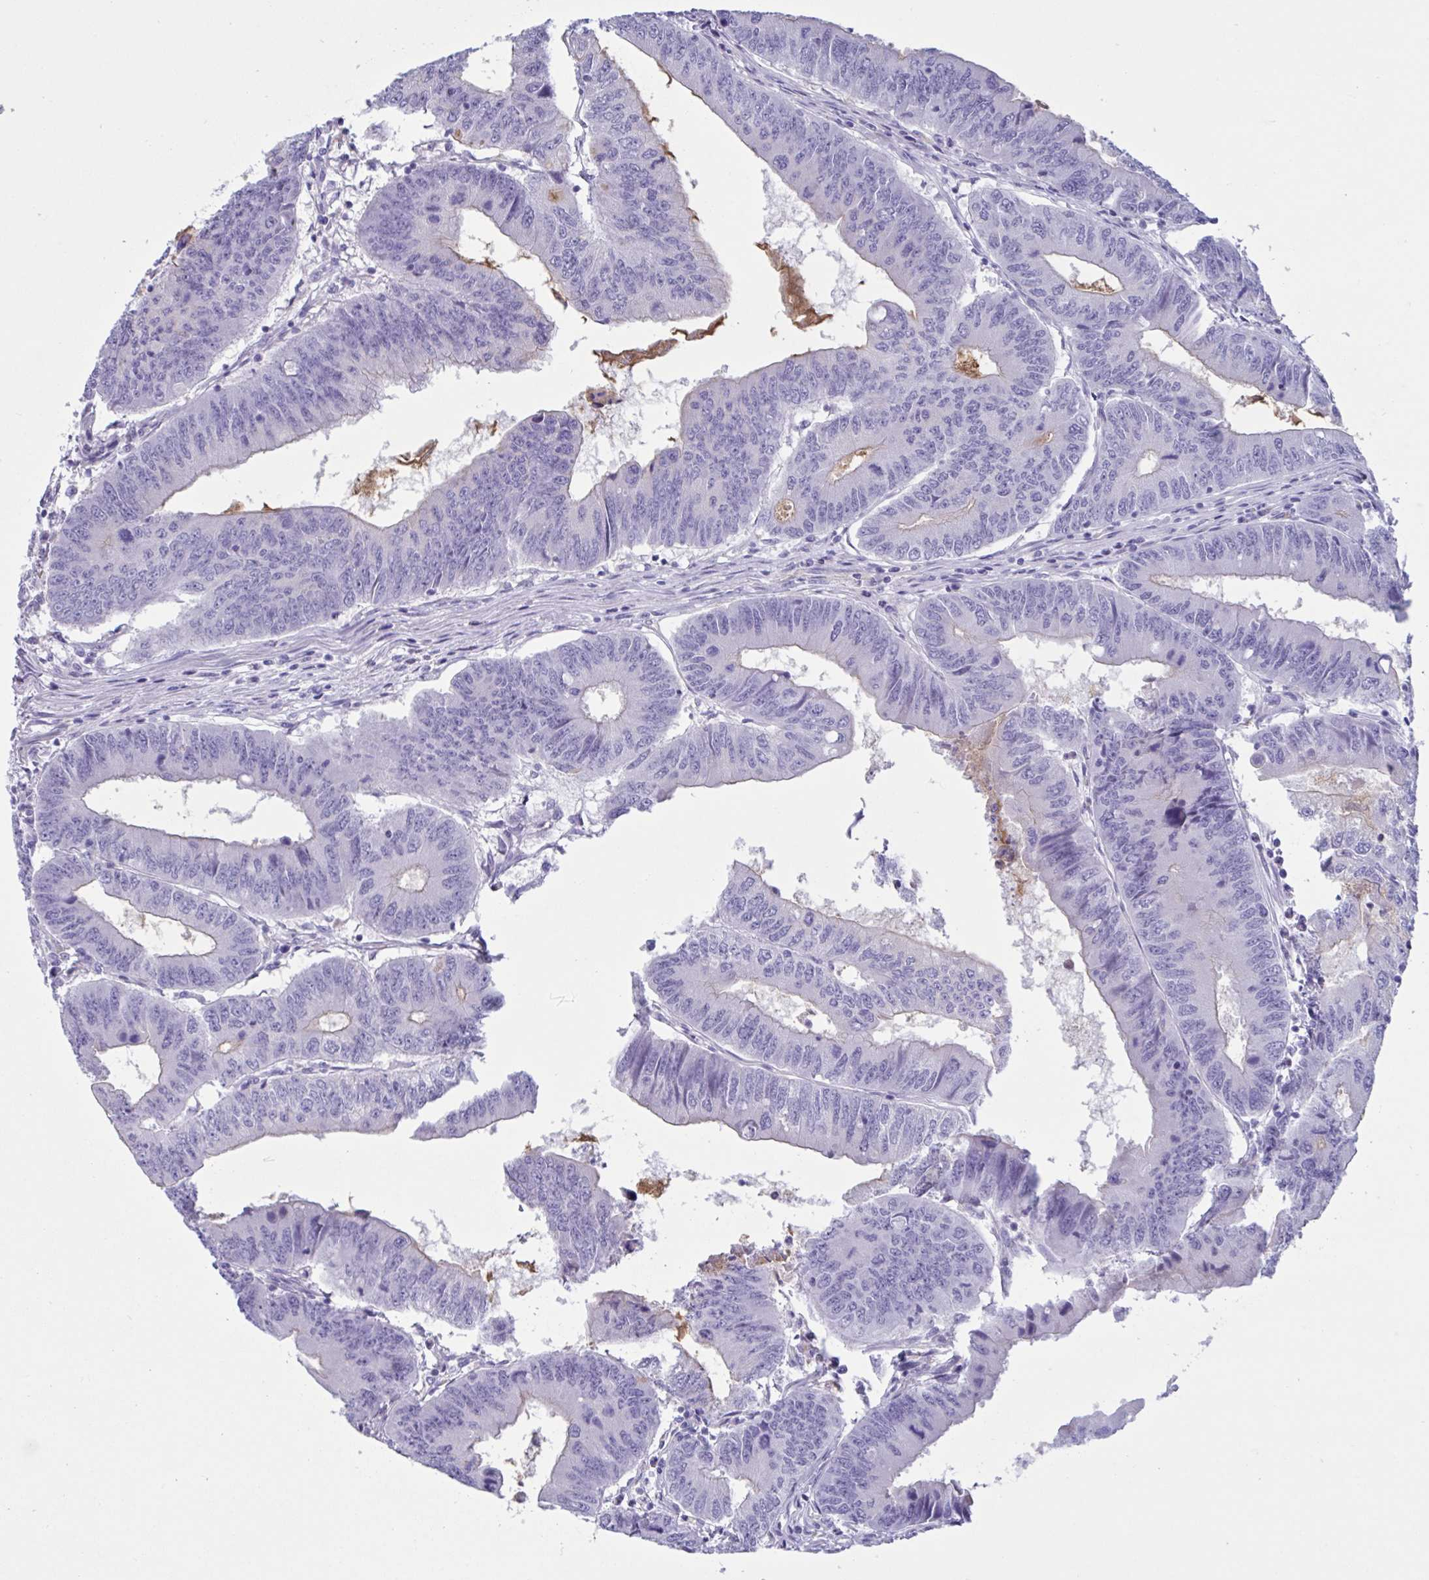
{"staining": {"intensity": "negative", "quantity": "none", "location": "none"}, "tissue": "colorectal cancer", "cell_type": "Tumor cells", "image_type": "cancer", "snomed": [{"axis": "morphology", "description": "Adenocarcinoma, NOS"}, {"axis": "topography", "description": "Colon"}], "caption": "Colorectal cancer was stained to show a protein in brown. There is no significant expression in tumor cells.", "gene": "RPL22L1", "patient": {"sex": "male", "age": 53}}